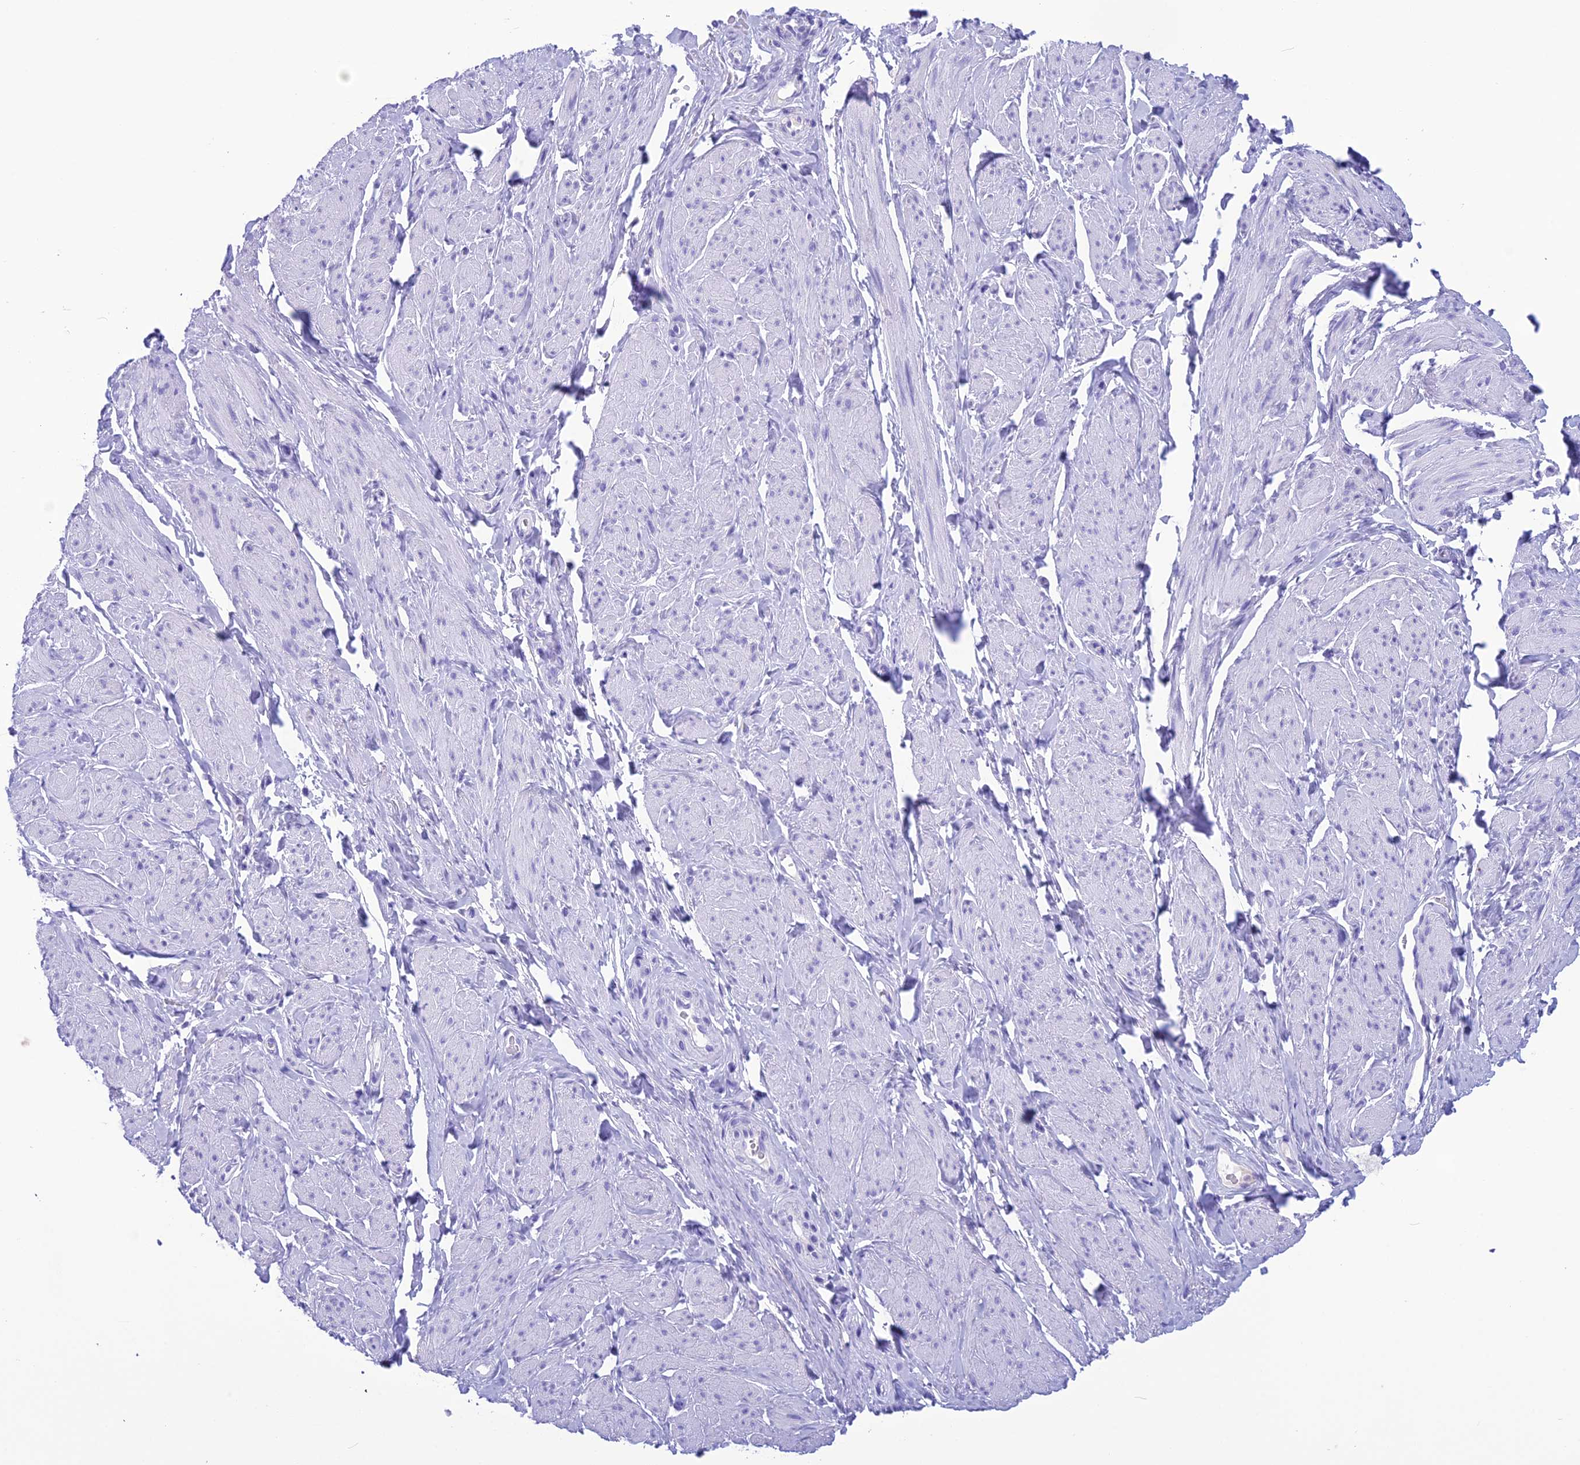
{"staining": {"intensity": "negative", "quantity": "none", "location": "none"}, "tissue": "smooth muscle", "cell_type": "Smooth muscle cells", "image_type": "normal", "snomed": [{"axis": "morphology", "description": "Normal tissue, NOS"}, {"axis": "topography", "description": "Smooth muscle"}, {"axis": "topography", "description": "Peripheral nerve tissue"}], "caption": "IHC histopathology image of unremarkable smooth muscle: smooth muscle stained with DAB (3,3'-diaminobenzidine) exhibits no significant protein positivity in smooth muscle cells.", "gene": "TRAM1L1", "patient": {"sex": "male", "age": 69}}